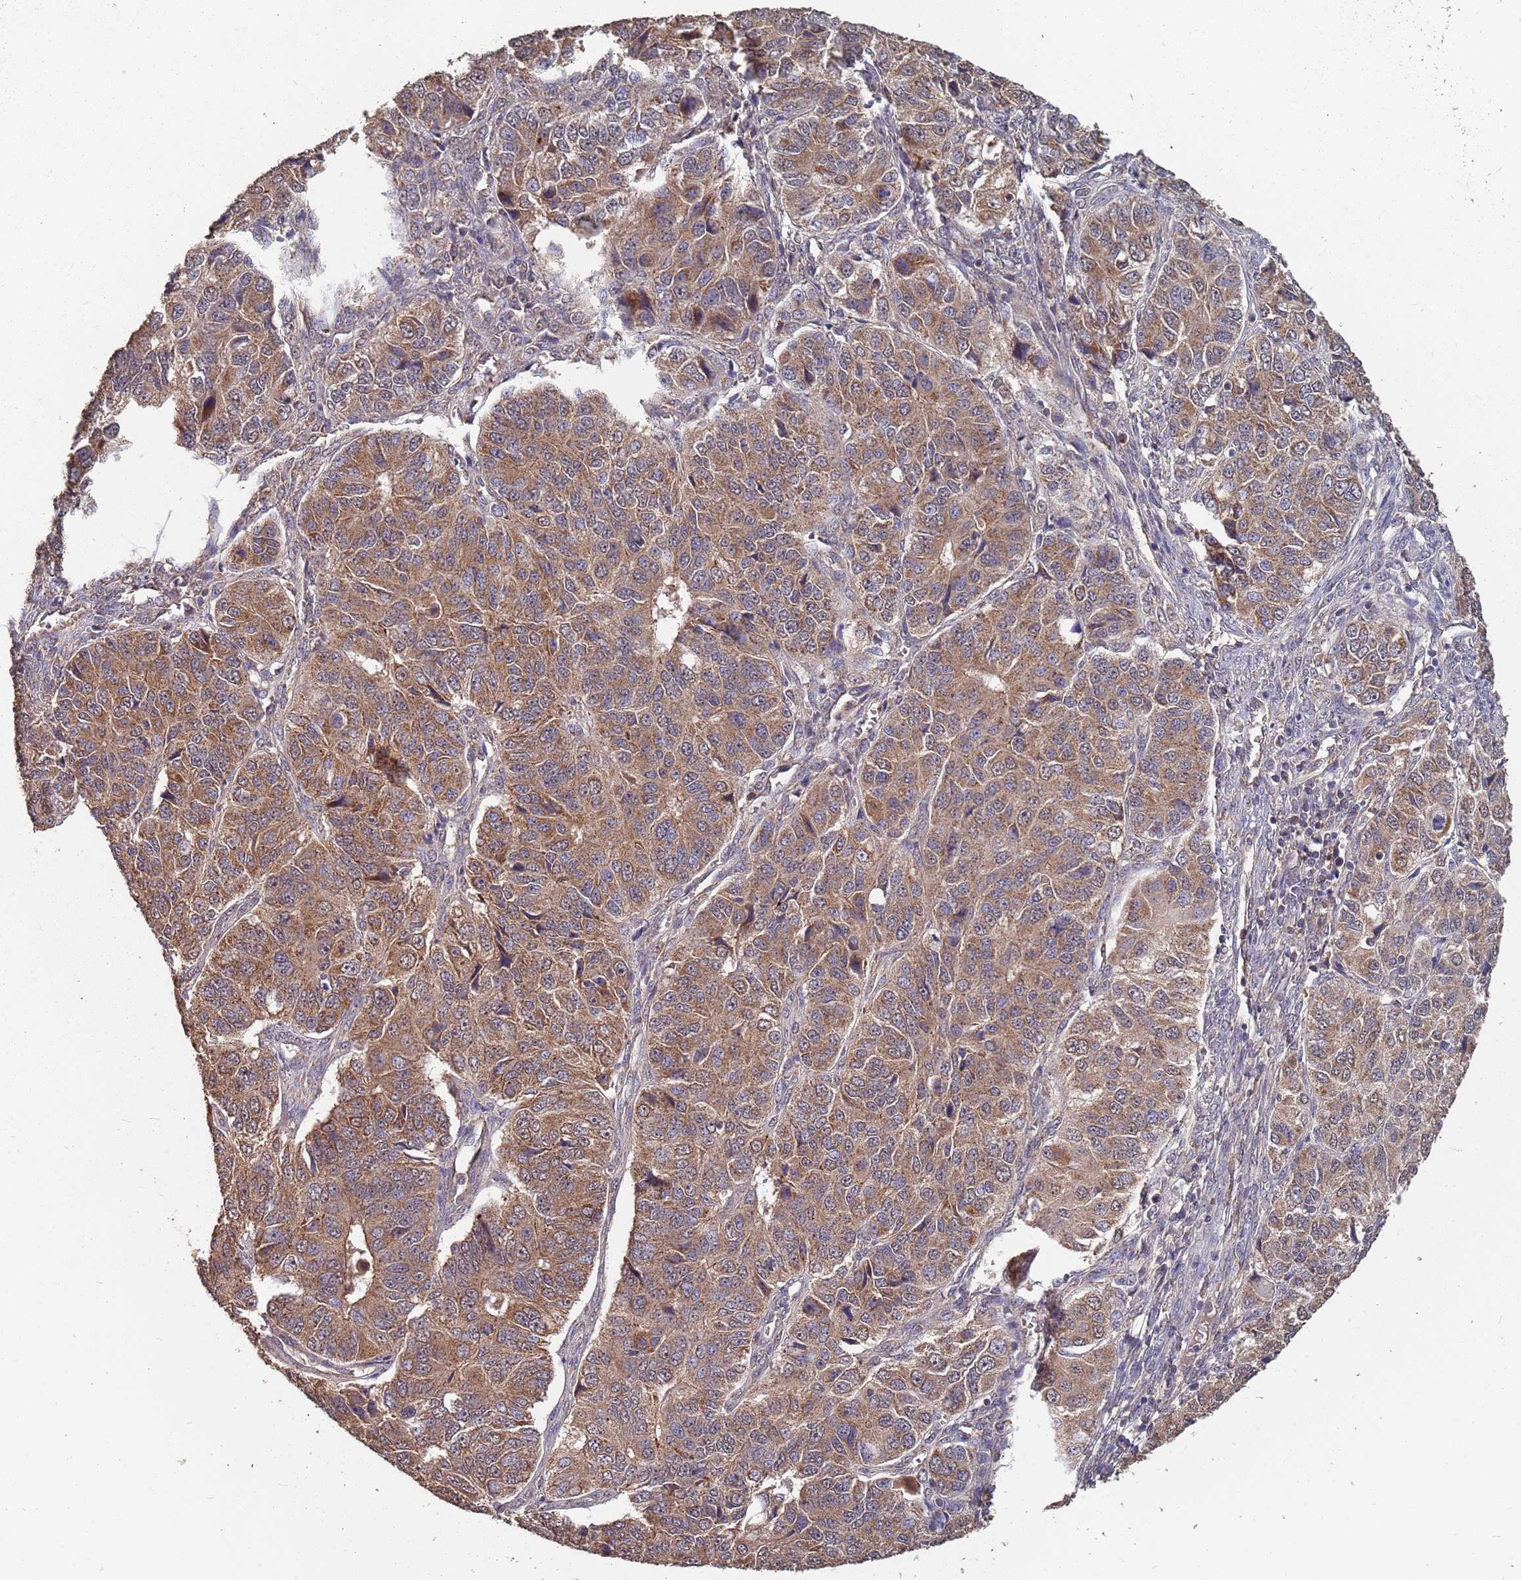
{"staining": {"intensity": "moderate", "quantity": ">75%", "location": "cytoplasmic/membranous"}, "tissue": "ovarian cancer", "cell_type": "Tumor cells", "image_type": "cancer", "snomed": [{"axis": "morphology", "description": "Carcinoma, endometroid"}, {"axis": "topography", "description": "Ovary"}], "caption": "Immunohistochemical staining of ovarian cancer (endometroid carcinoma) shows medium levels of moderate cytoplasmic/membranous expression in about >75% of tumor cells. Nuclei are stained in blue.", "gene": "PRORP", "patient": {"sex": "female", "age": 51}}